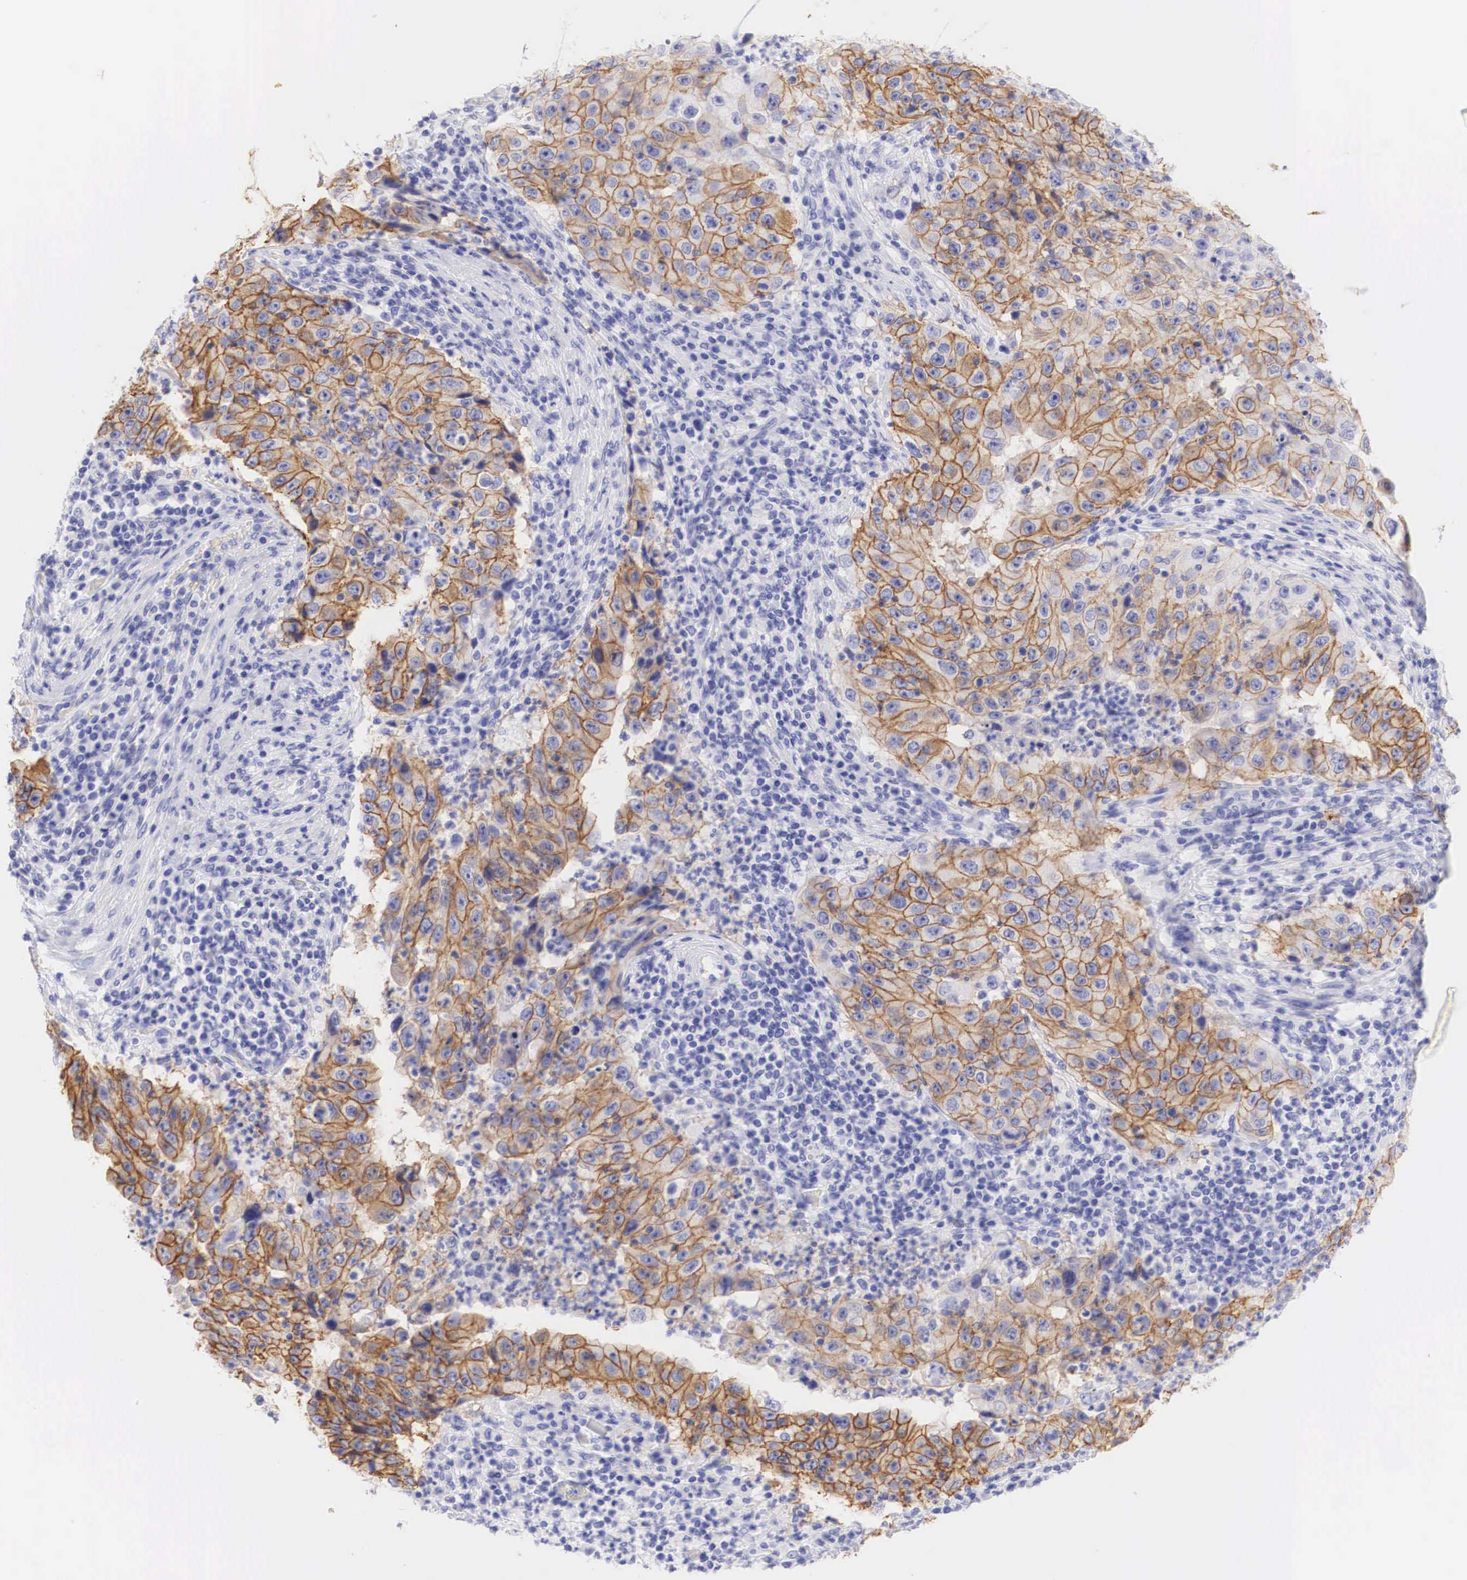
{"staining": {"intensity": "moderate", "quantity": "25%-75%", "location": "cytoplasmic/membranous"}, "tissue": "lung cancer", "cell_type": "Tumor cells", "image_type": "cancer", "snomed": [{"axis": "morphology", "description": "Squamous cell carcinoma, NOS"}, {"axis": "topography", "description": "Lung"}], "caption": "Protein expression analysis of human lung squamous cell carcinoma reveals moderate cytoplasmic/membranous expression in about 25%-75% of tumor cells. (DAB IHC with brightfield microscopy, high magnification).", "gene": "ERBB2", "patient": {"sex": "male", "age": 64}}